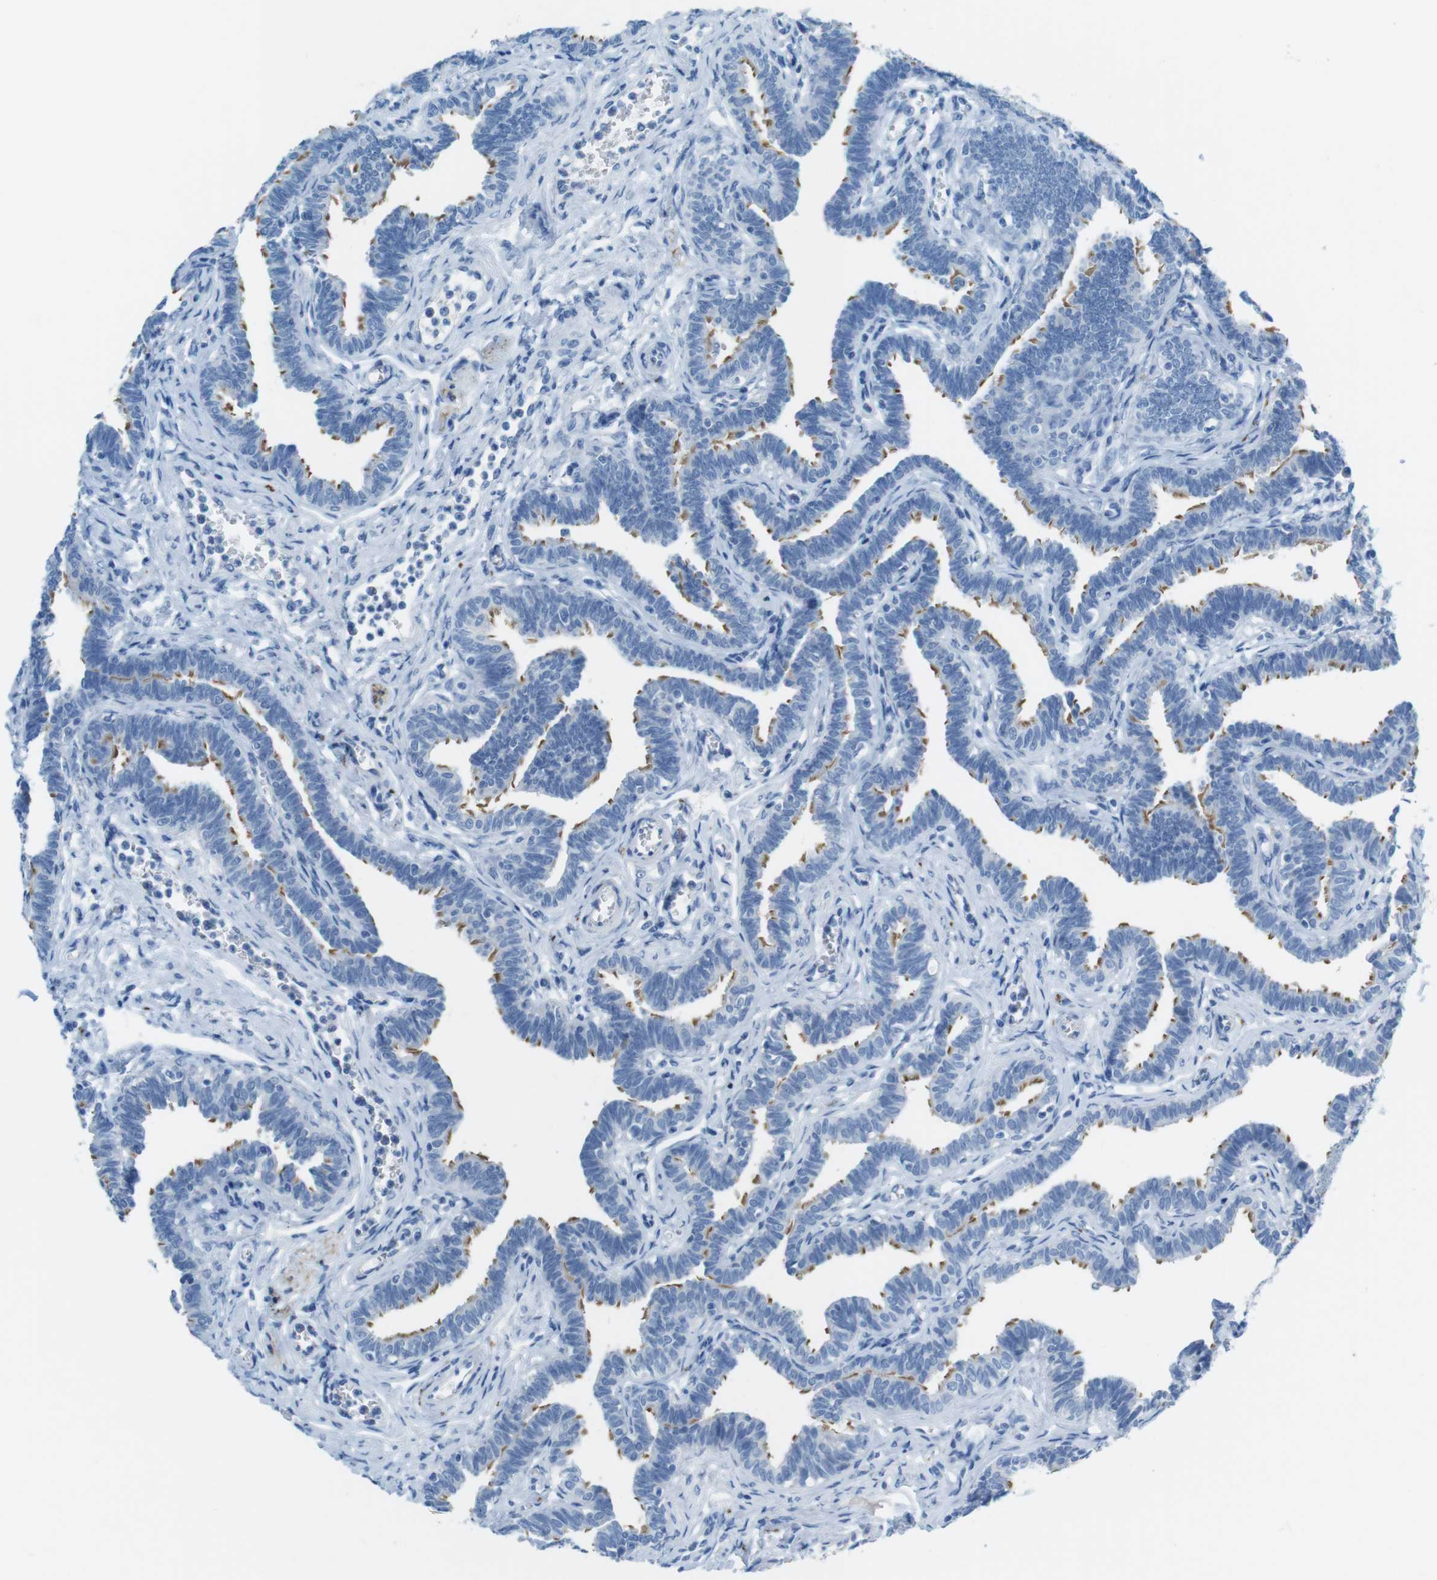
{"staining": {"intensity": "moderate", "quantity": "<25%", "location": "cytoplasmic/membranous"}, "tissue": "fallopian tube", "cell_type": "Glandular cells", "image_type": "normal", "snomed": [{"axis": "morphology", "description": "Normal tissue, NOS"}, {"axis": "topography", "description": "Fallopian tube"}, {"axis": "topography", "description": "Ovary"}], "caption": "Protein analysis of unremarkable fallopian tube reveals moderate cytoplasmic/membranous expression in approximately <25% of glandular cells.", "gene": "GAP43", "patient": {"sex": "female", "age": 23}}